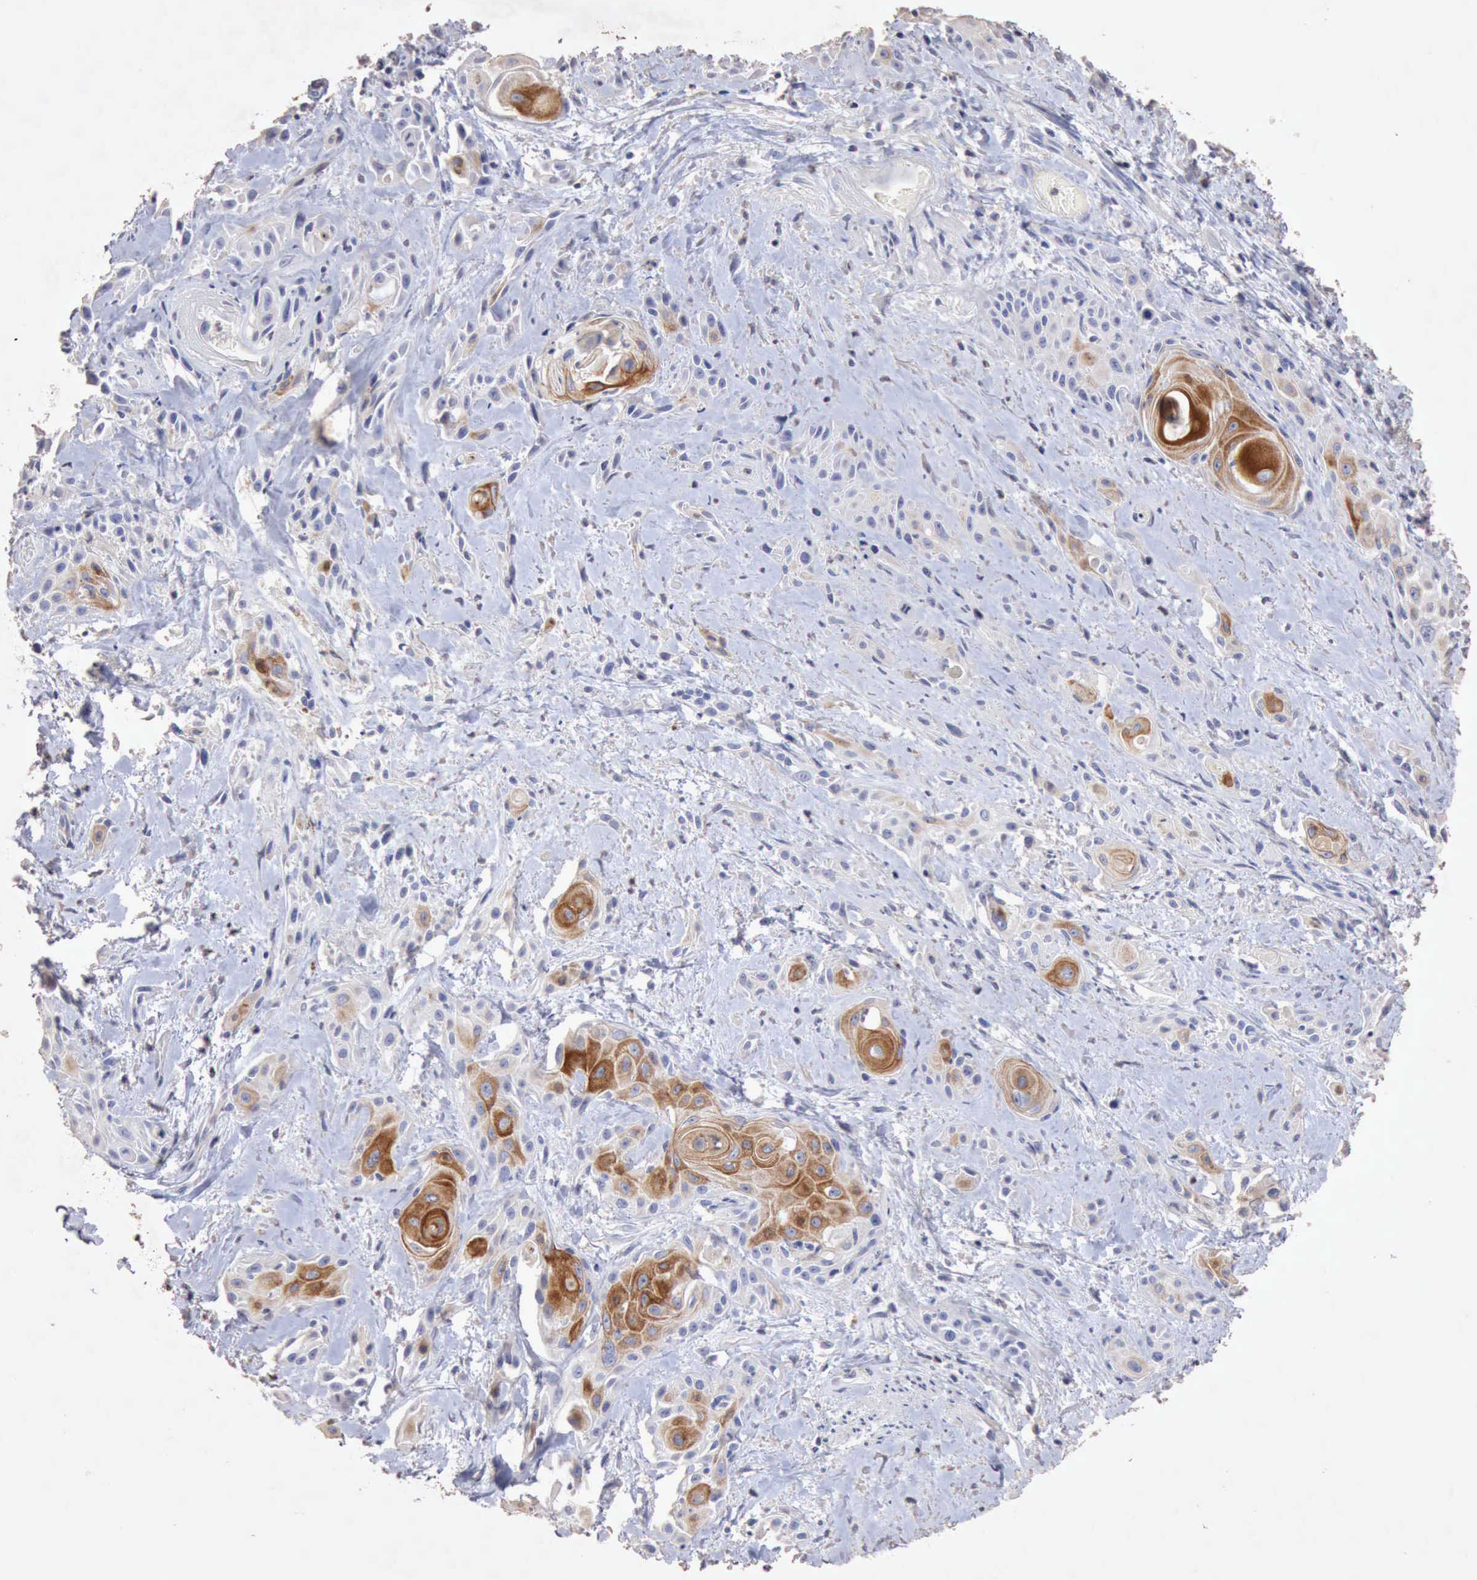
{"staining": {"intensity": "moderate", "quantity": "25%-75%", "location": "cytoplasmic/membranous"}, "tissue": "skin cancer", "cell_type": "Tumor cells", "image_type": "cancer", "snomed": [{"axis": "morphology", "description": "Squamous cell carcinoma, NOS"}, {"axis": "topography", "description": "Skin"}, {"axis": "topography", "description": "Anal"}], "caption": "Tumor cells exhibit medium levels of moderate cytoplasmic/membranous positivity in approximately 25%-75% of cells in squamous cell carcinoma (skin).", "gene": "KRT6B", "patient": {"sex": "male", "age": 64}}